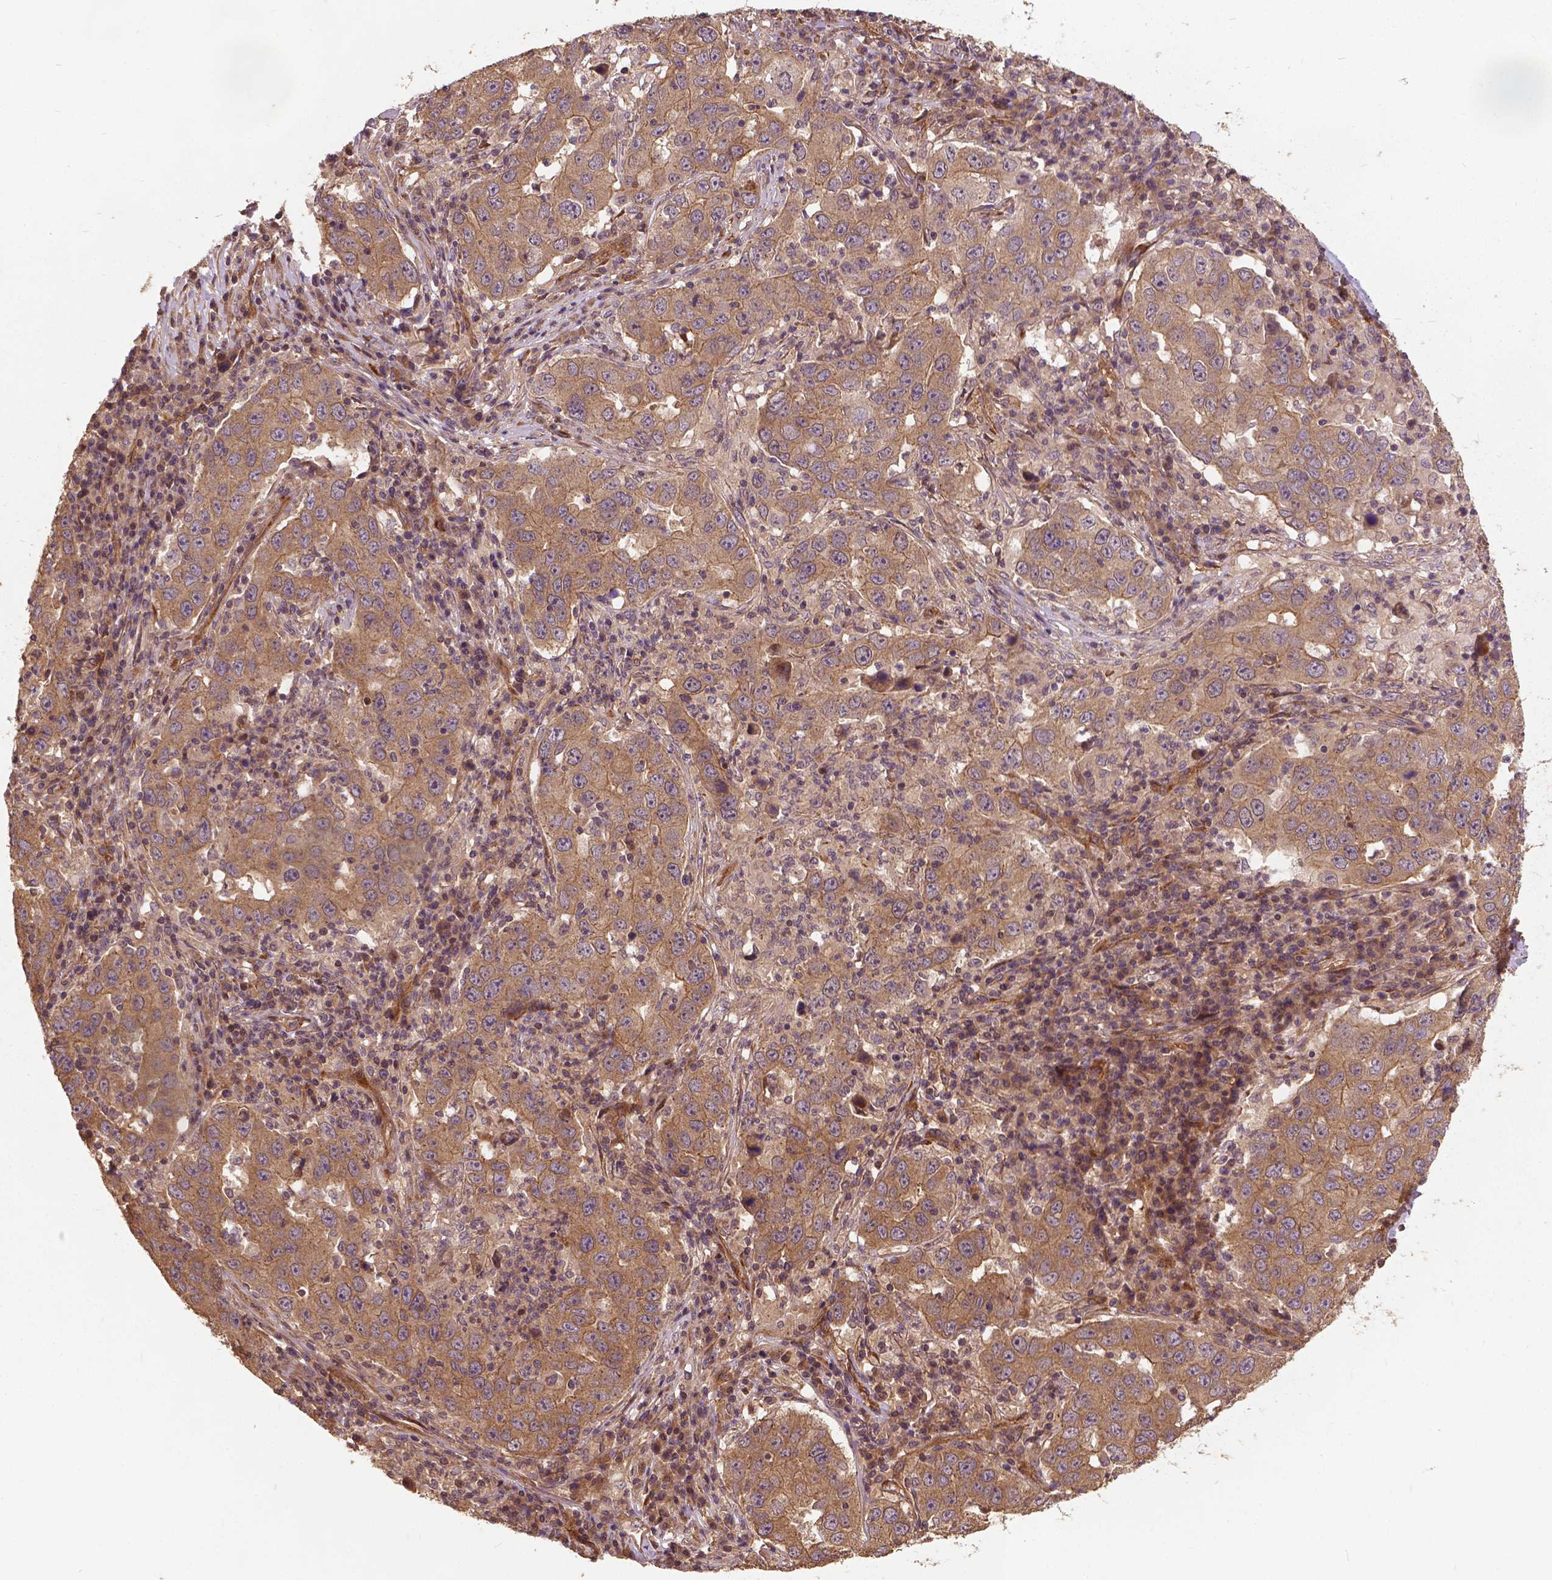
{"staining": {"intensity": "weak", "quantity": ">75%", "location": "cytoplasmic/membranous"}, "tissue": "lung cancer", "cell_type": "Tumor cells", "image_type": "cancer", "snomed": [{"axis": "morphology", "description": "Adenocarcinoma, NOS"}, {"axis": "topography", "description": "Lung"}], "caption": "Lung cancer (adenocarcinoma) stained with immunohistochemistry (IHC) displays weak cytoplasmic/membranous expression in approximately >75% of tumor cells. (IHC, brightfield microscopy, high magnification).", "gene": "UBXN2A", "patient": {"sex": "male", "age": 73}}